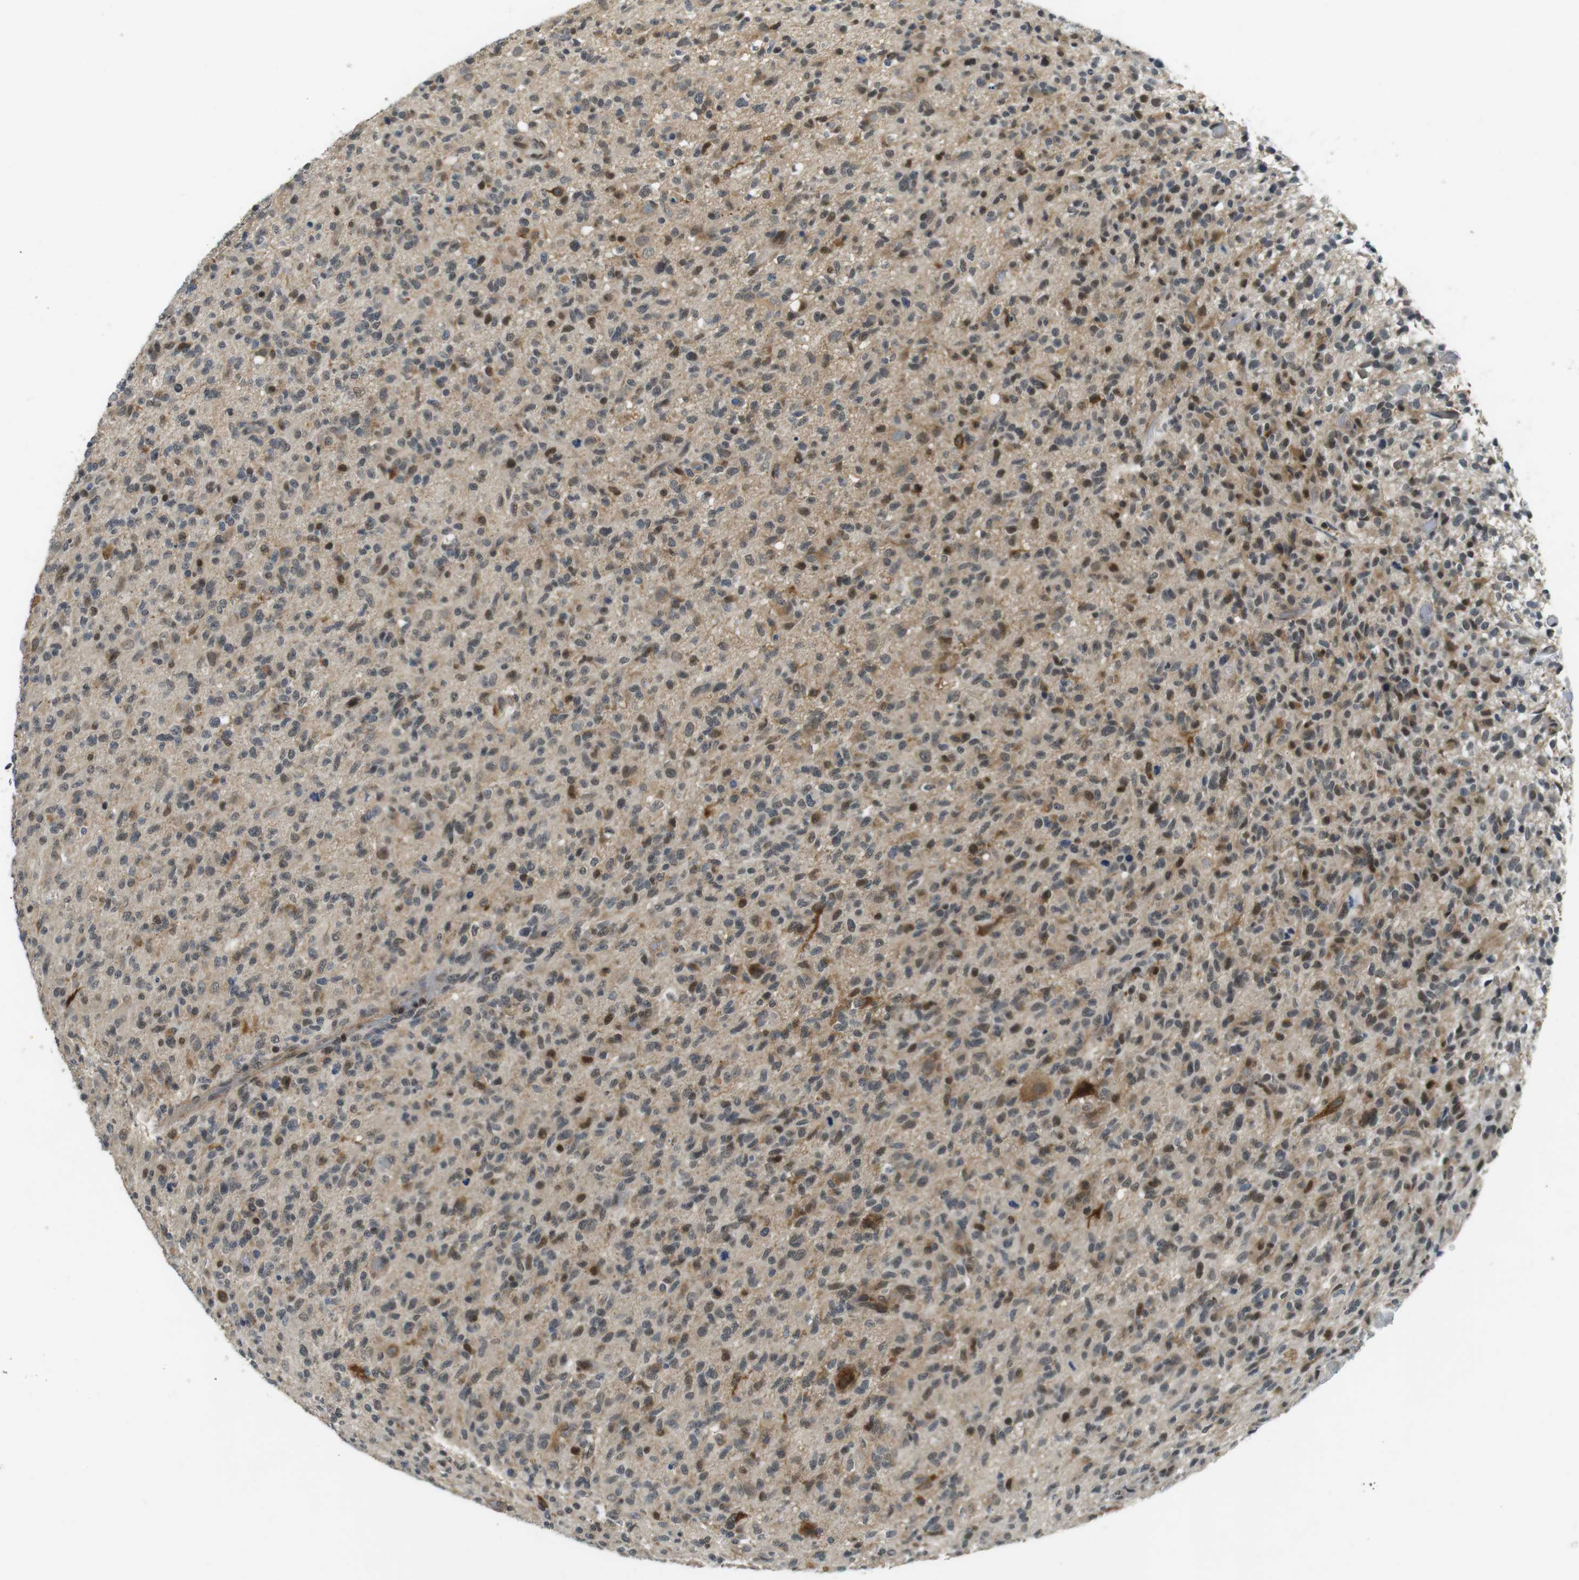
{"staining": {"intensity": "moderate", "quantity": "25%-75%", "location": "cytoplasmic/membranous,nuclear"}, "tissue": "glioma", "cell_type": "Tumor cells", "image_type": "cancer", "snomed": [{"axis": "morphology", "description": "Glioma, malignant, High grade"}, {"axis": "topography", "description": "Brain"}], "caption": "Immunohistochemical staining of malignant high-grade glioma displays moderate cytoplasmic/membranous and nuclear protein staining in about 25%-75% of tumor cells.", "gene": "BRD4", "patient": {"sex": "male", "age": 71}}